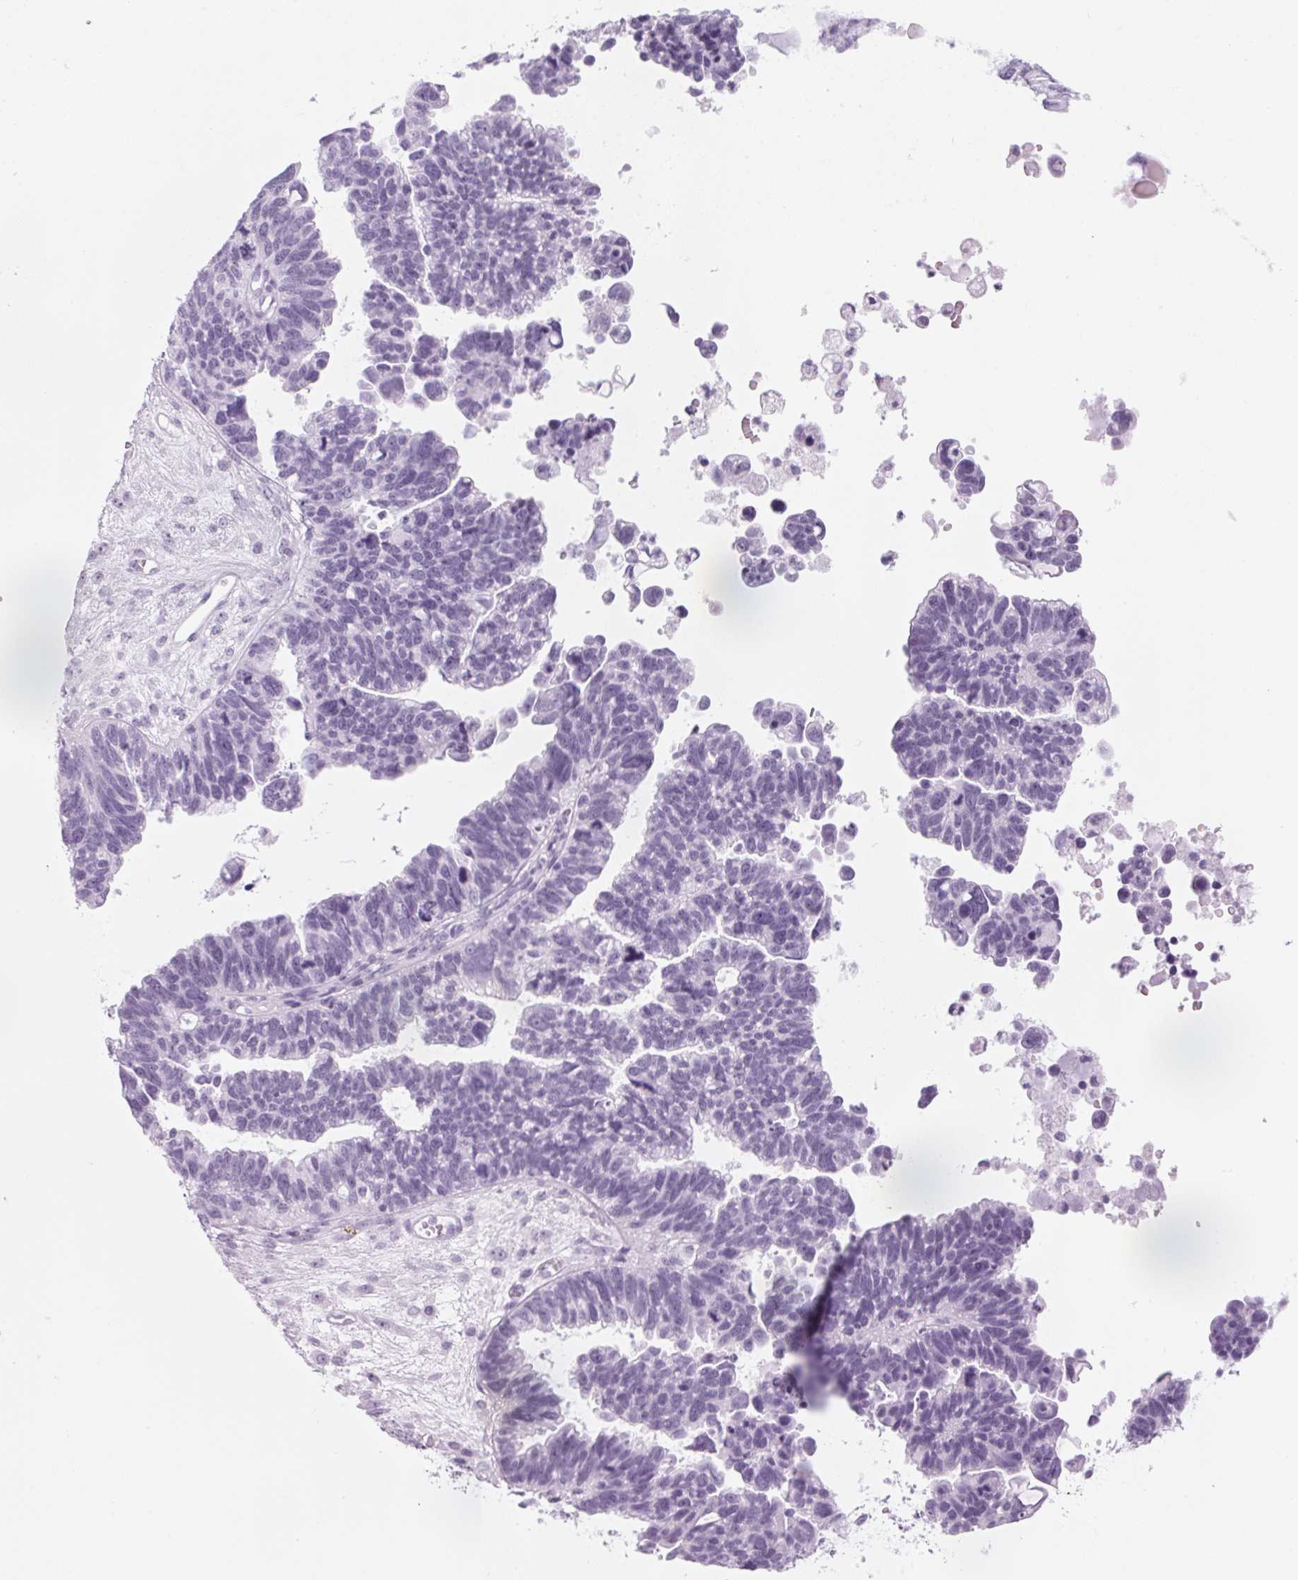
{"staining": {"intensity": "negative", "quantity": "none", "location": "none"}, "tissue": "ovarian cancer", "cell_type": "Tumor cells", "image_type": "cancer", "snomed": [{"axis": "morphology", "description": "Cystadenocarcinoma, serous, NOS"}, {"axis": "topography", "description": "Ovary"}], "caption": "Tumor cells are negative for protein expression in human ovarian cancer. (DAB (3,3'-diaminobenzidine) immunohistochemistry (IHC) visualized using brightfield microscopy, high magnification).", "gene": "DNTTIP2", "patient": {"sex": "female", "age": 60}}